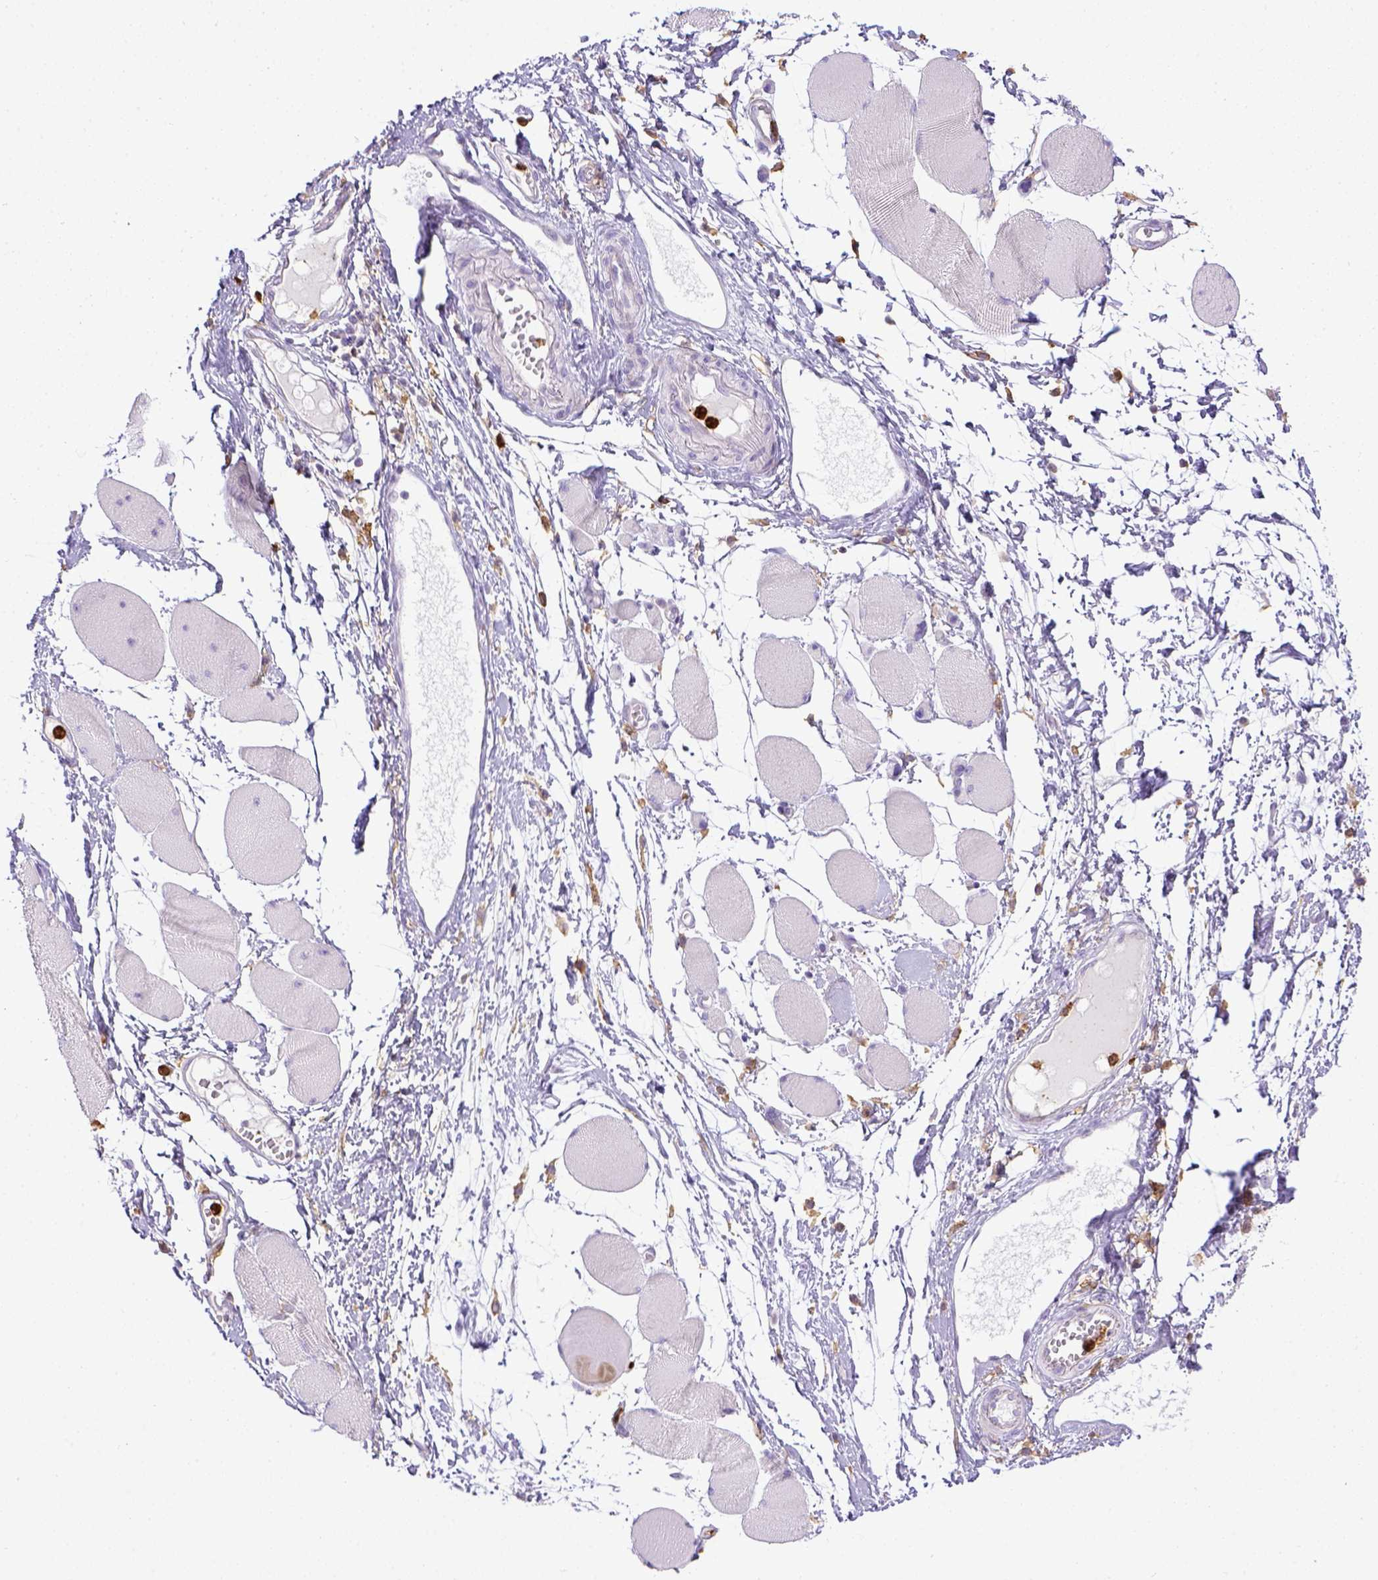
{"staining": {"intensity": "negative", "quantity": "none", "location": "none"}, "tissue": "skeletal muscle", "cell_type": "Myocytes", "image_type": "normal", "snomed": [{"axis": "morphology", "description": "Normal tissue, NOS"}, {"axis": "topography", "description": "Skeletal muscle"}], "caption": "Skeletal muscle was stained to show a protein in brown. There is no significant staining in myocytes.", "gene": "ITGAM", "patient": {"sex": "female", "age": 75}}